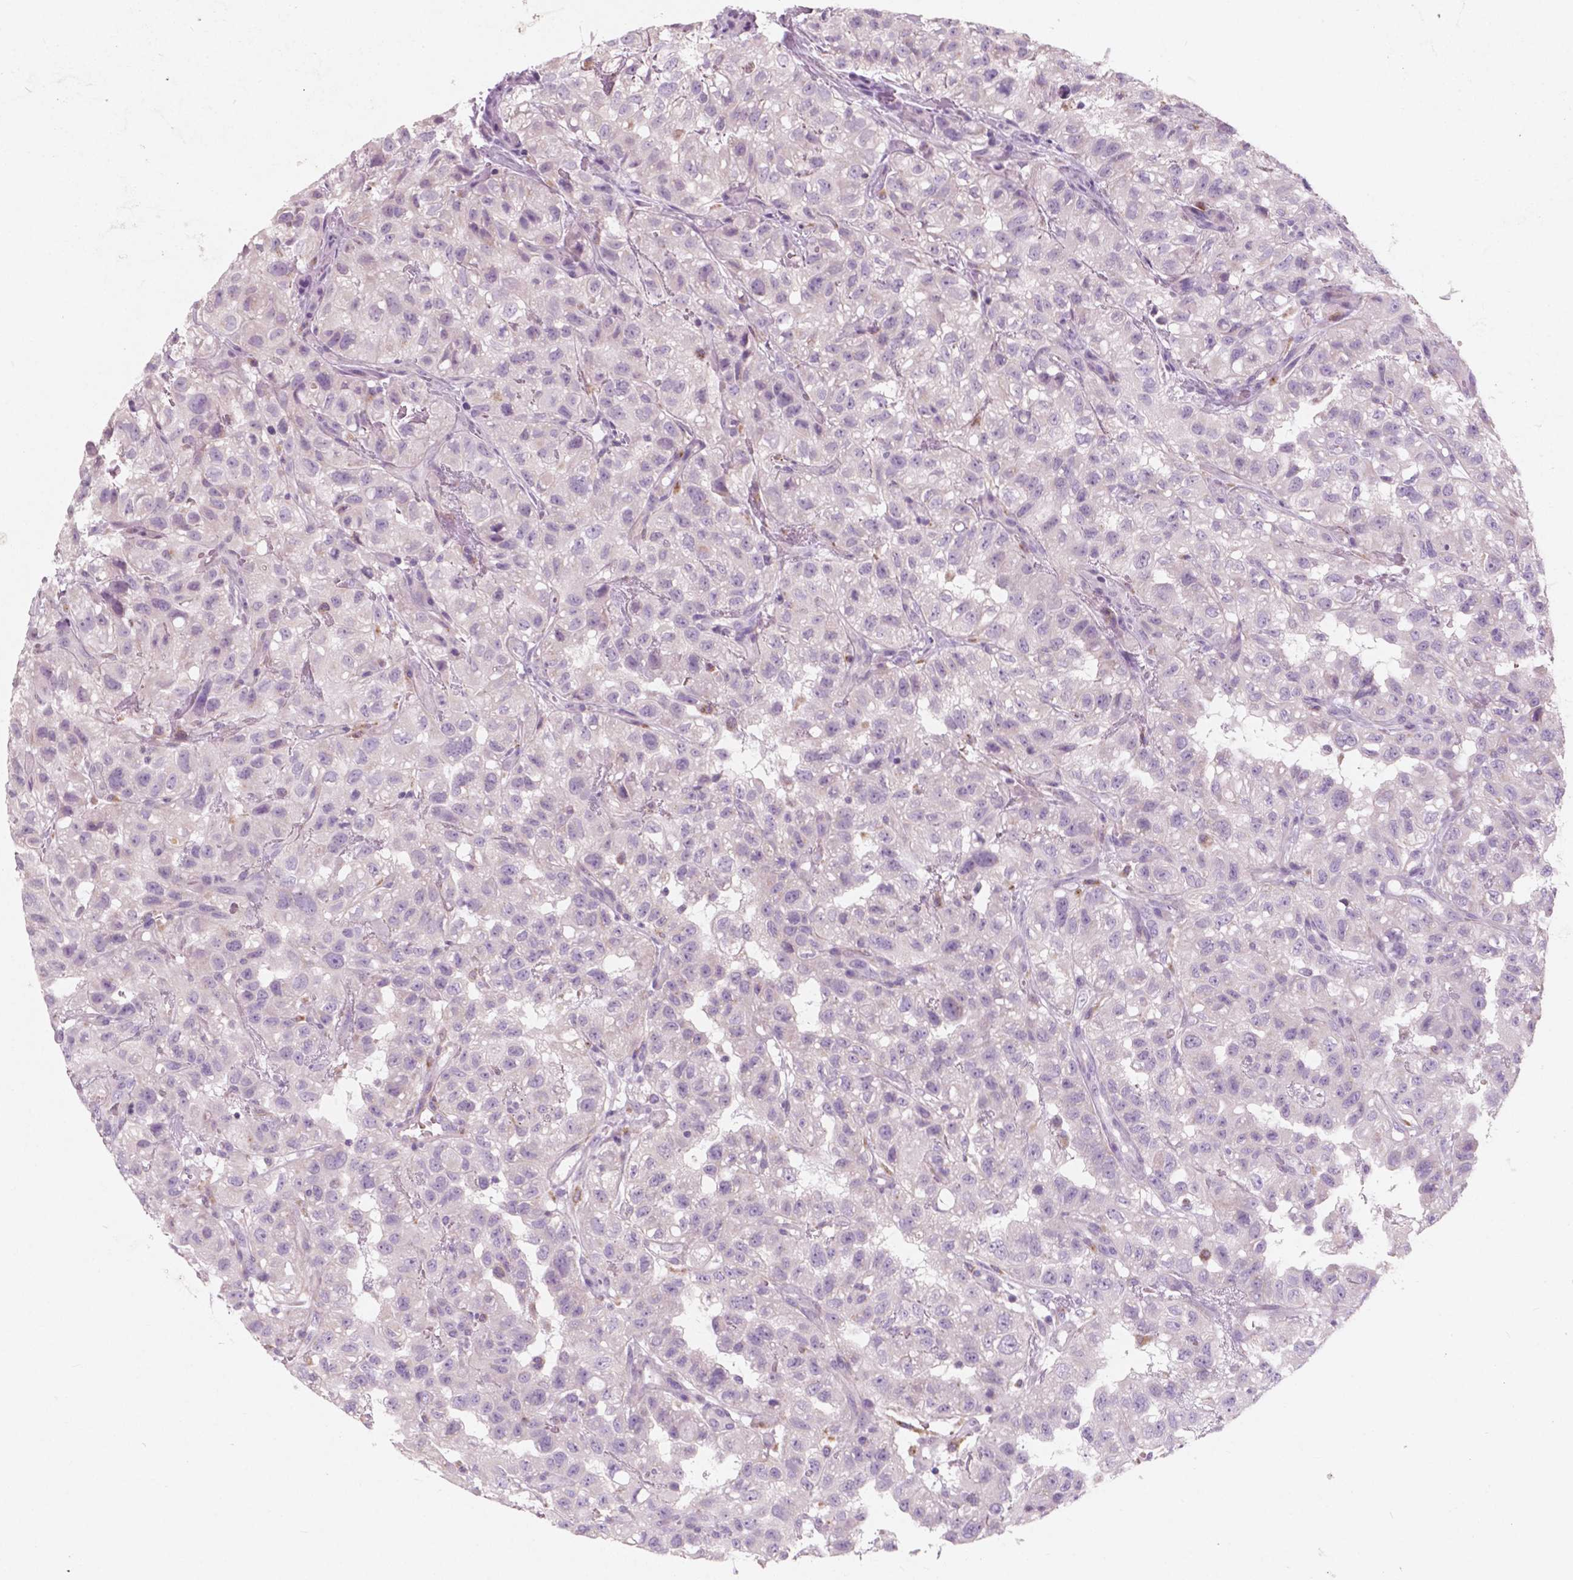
{"staining": {"intensity": "negative", "quantity": "none", "location": "none"}, "tissue": "renal cancer", "cell_type": "Tumor cells", "image_type": "cancer", "snomed": [{"axis": "morphology", "description": "Adenocarcinoma, NOS"}, {"axis": "topography", "description": "Kidney"}], "caption": "Histopathology image shows no protein expression in tumor cells of renal adenocarcinoma tissue. (DAB immunohistochemistry (IHC), high magnification).", "gene": "AWAT1", "patient": {"sex": "male", "age": 64}}